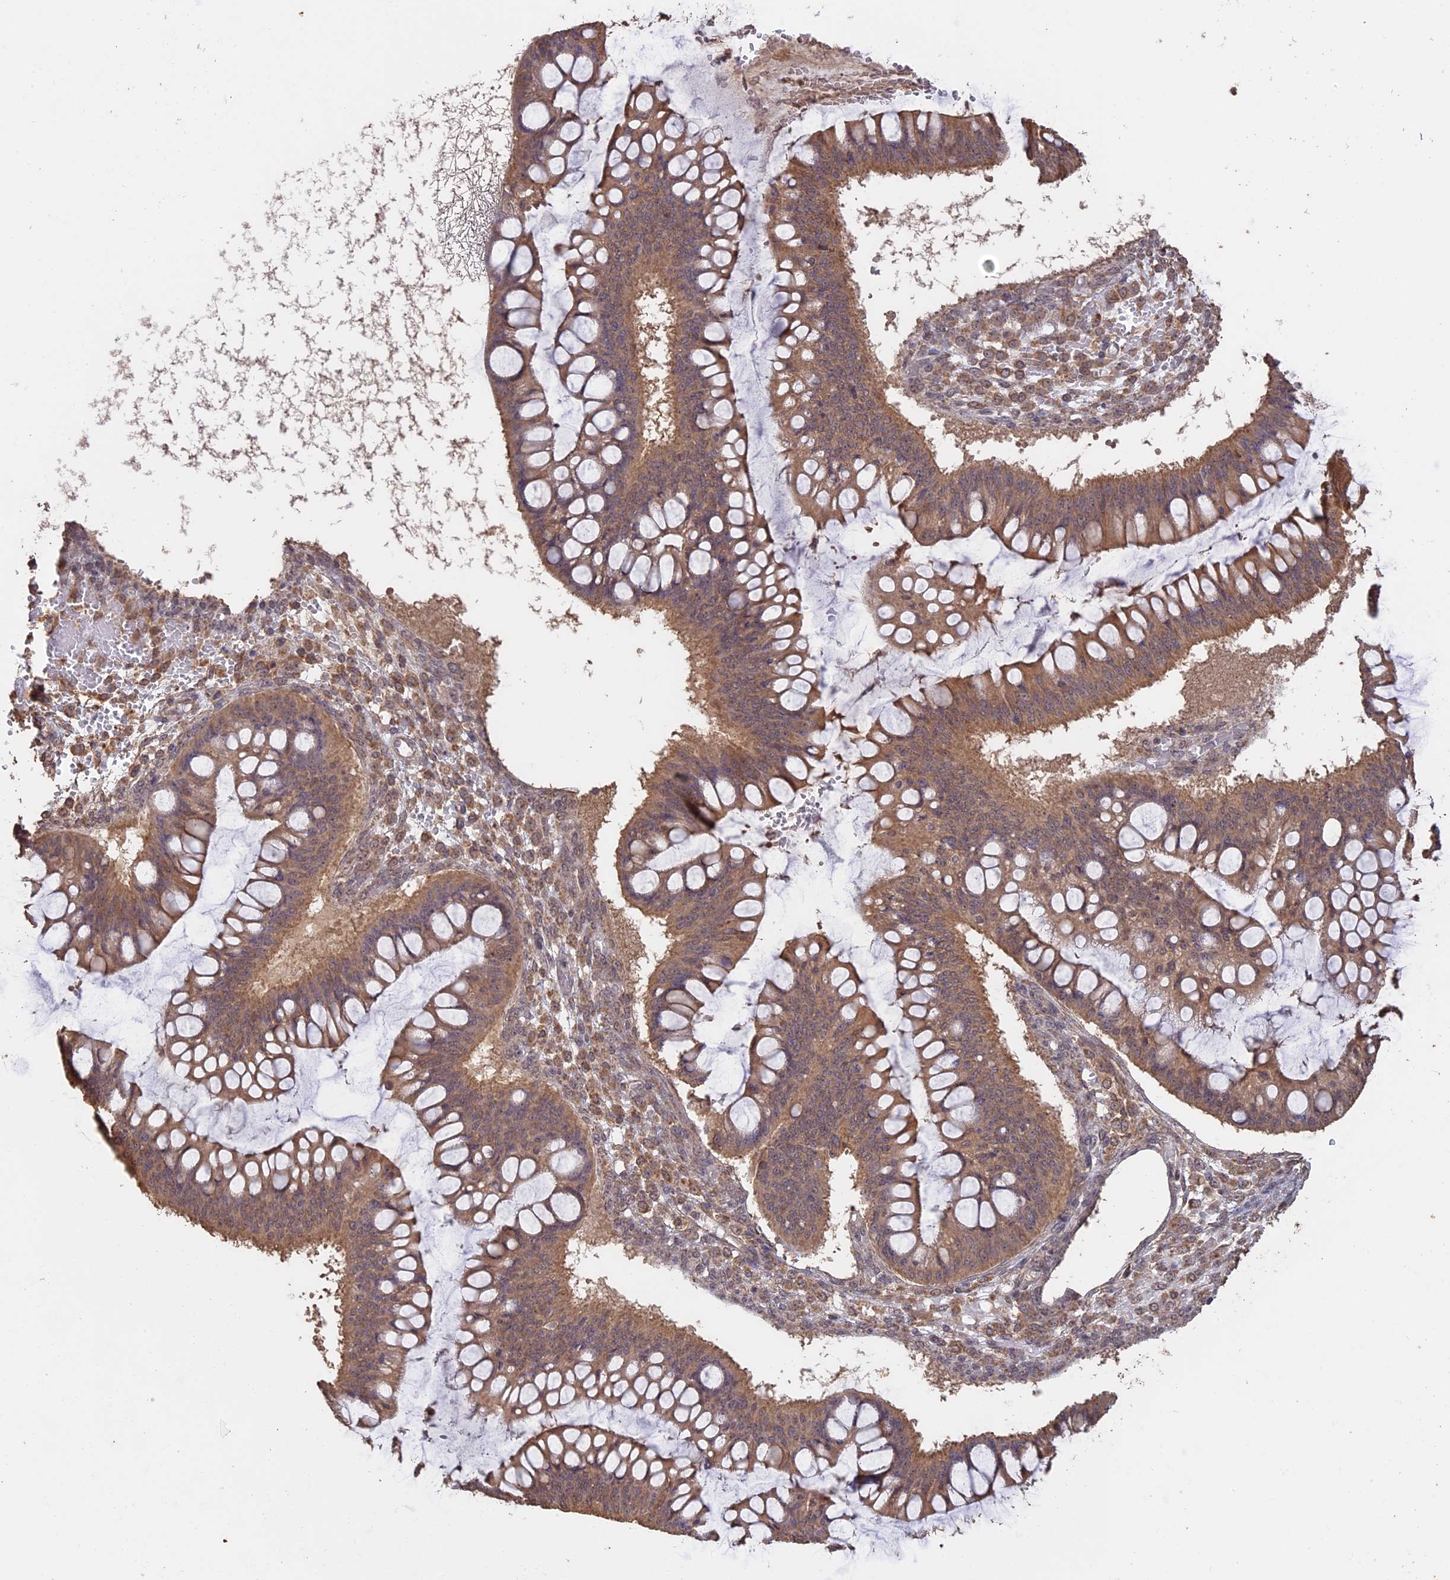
{"staining": {"intensity": "moderate", "quantity": ">75%", "location": "cytoplasmic/membranous"}, "tissue": "ovarian cancer", "cell_type": "Tumor cells", "image_type": "cancer", "snomed": [{"axis": "morphology", "description": "Cystadenocarcinoma, mucinous, NOS"}, {"axis": "topography", "description": "Ovary"}], "caption": "Ovarian cancer (mucinous cystadenocarcinoma) stained for a protein (brown) exhibits moderate cytoplasmic/membranous positive positivity in approximately >75% of tumor cells.", "gene": "FAM210B", "patient": {"sex": "female", "age": 73}}